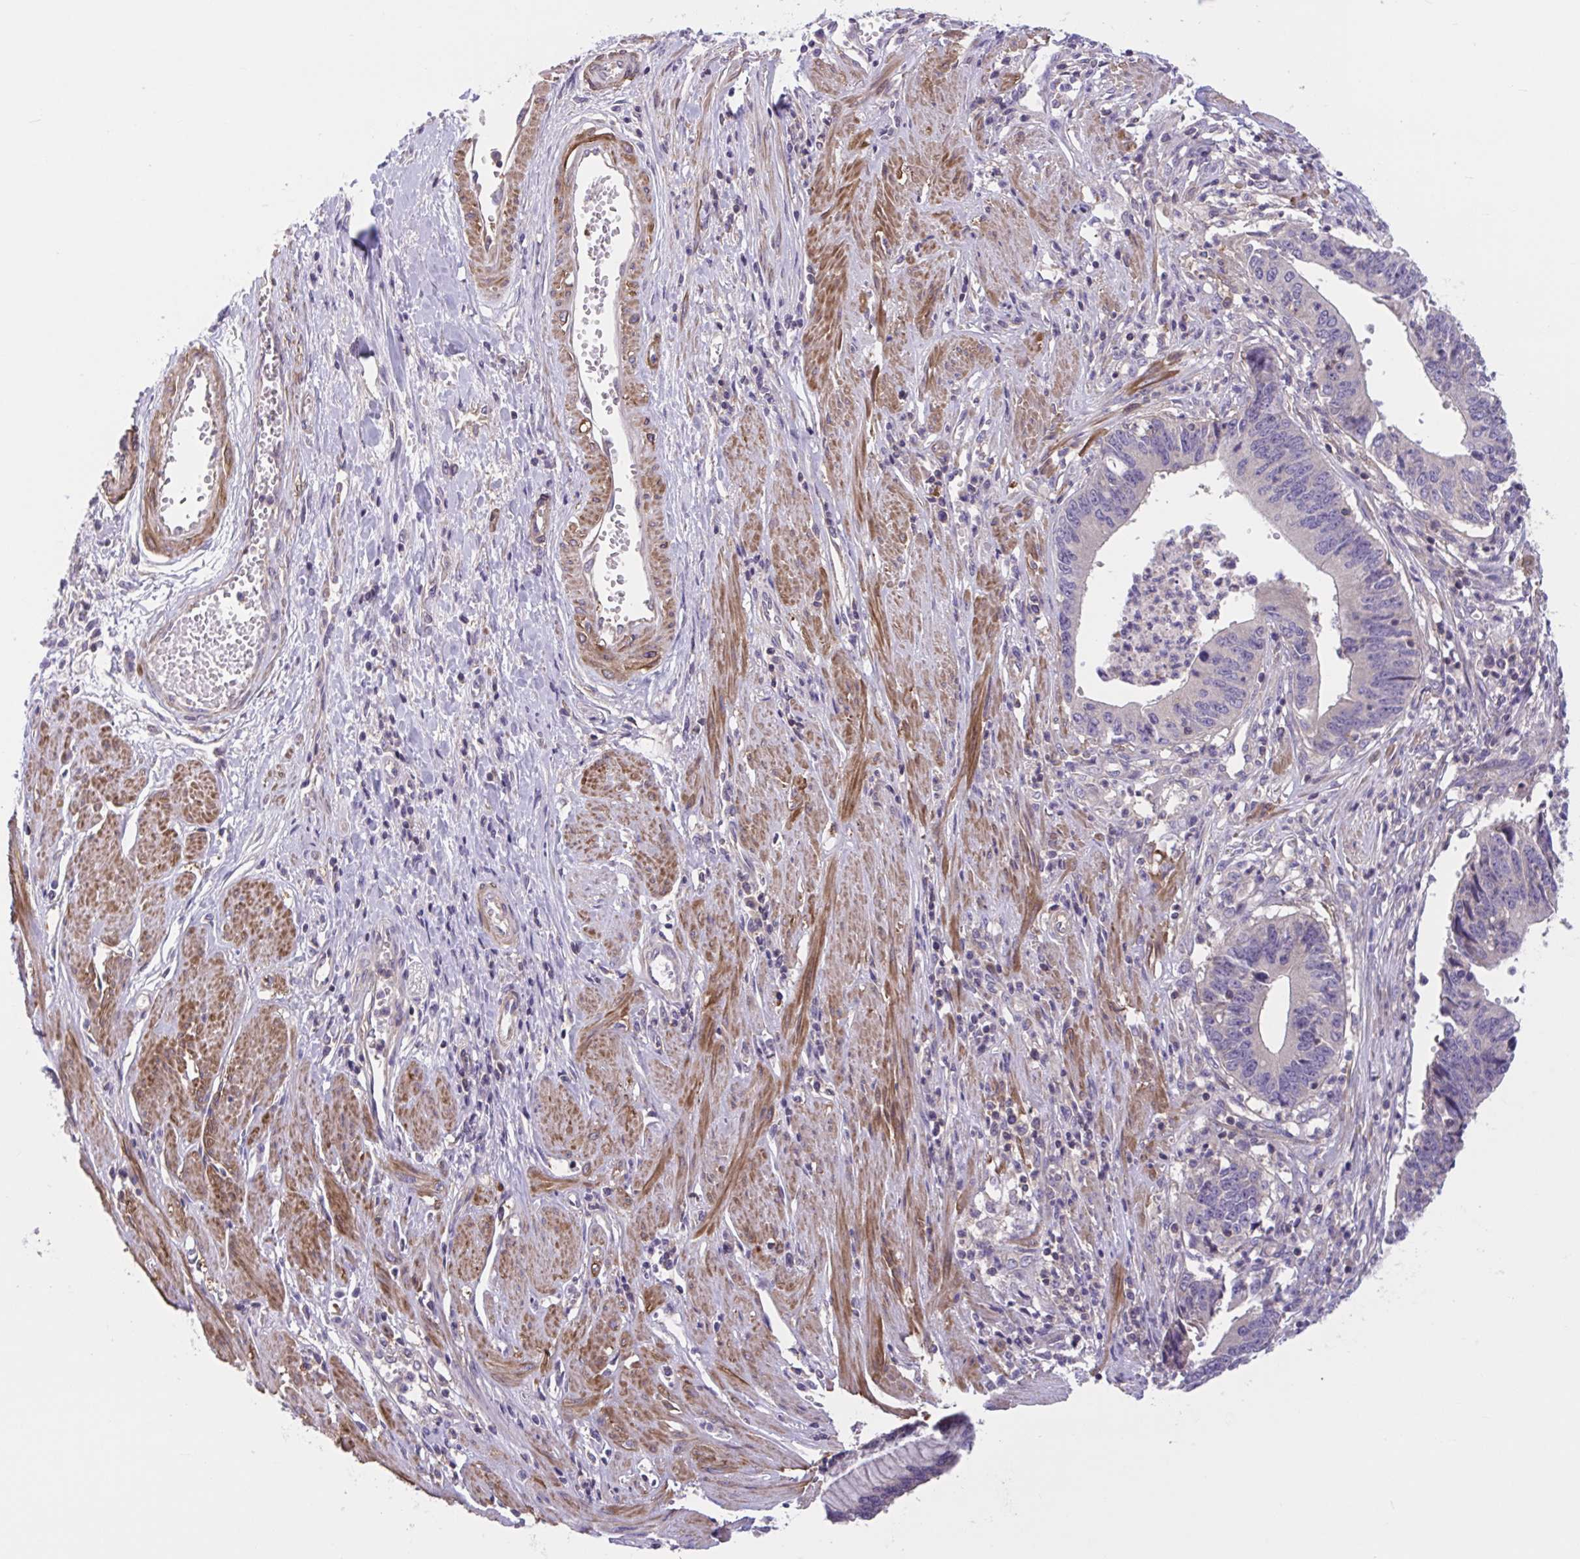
{"staining": {"intensity": "negative", "quantity": "none", "location": "none"}, "tissue": "stomach cancer", "cell_type": "Tumor cells", "image_type": "cancer", "snomed": [{"axis": "morphology", "description": "Adenocarcinoma, NOS"}, {"axis": "topography", "description": "Stomach"}], "caption": "The IHC photomicrograph has no significant expression in tumor cells of stomach cancer tissue.", "gene": "WNT9B", "patient": {"sex": "male", "age": 59}}